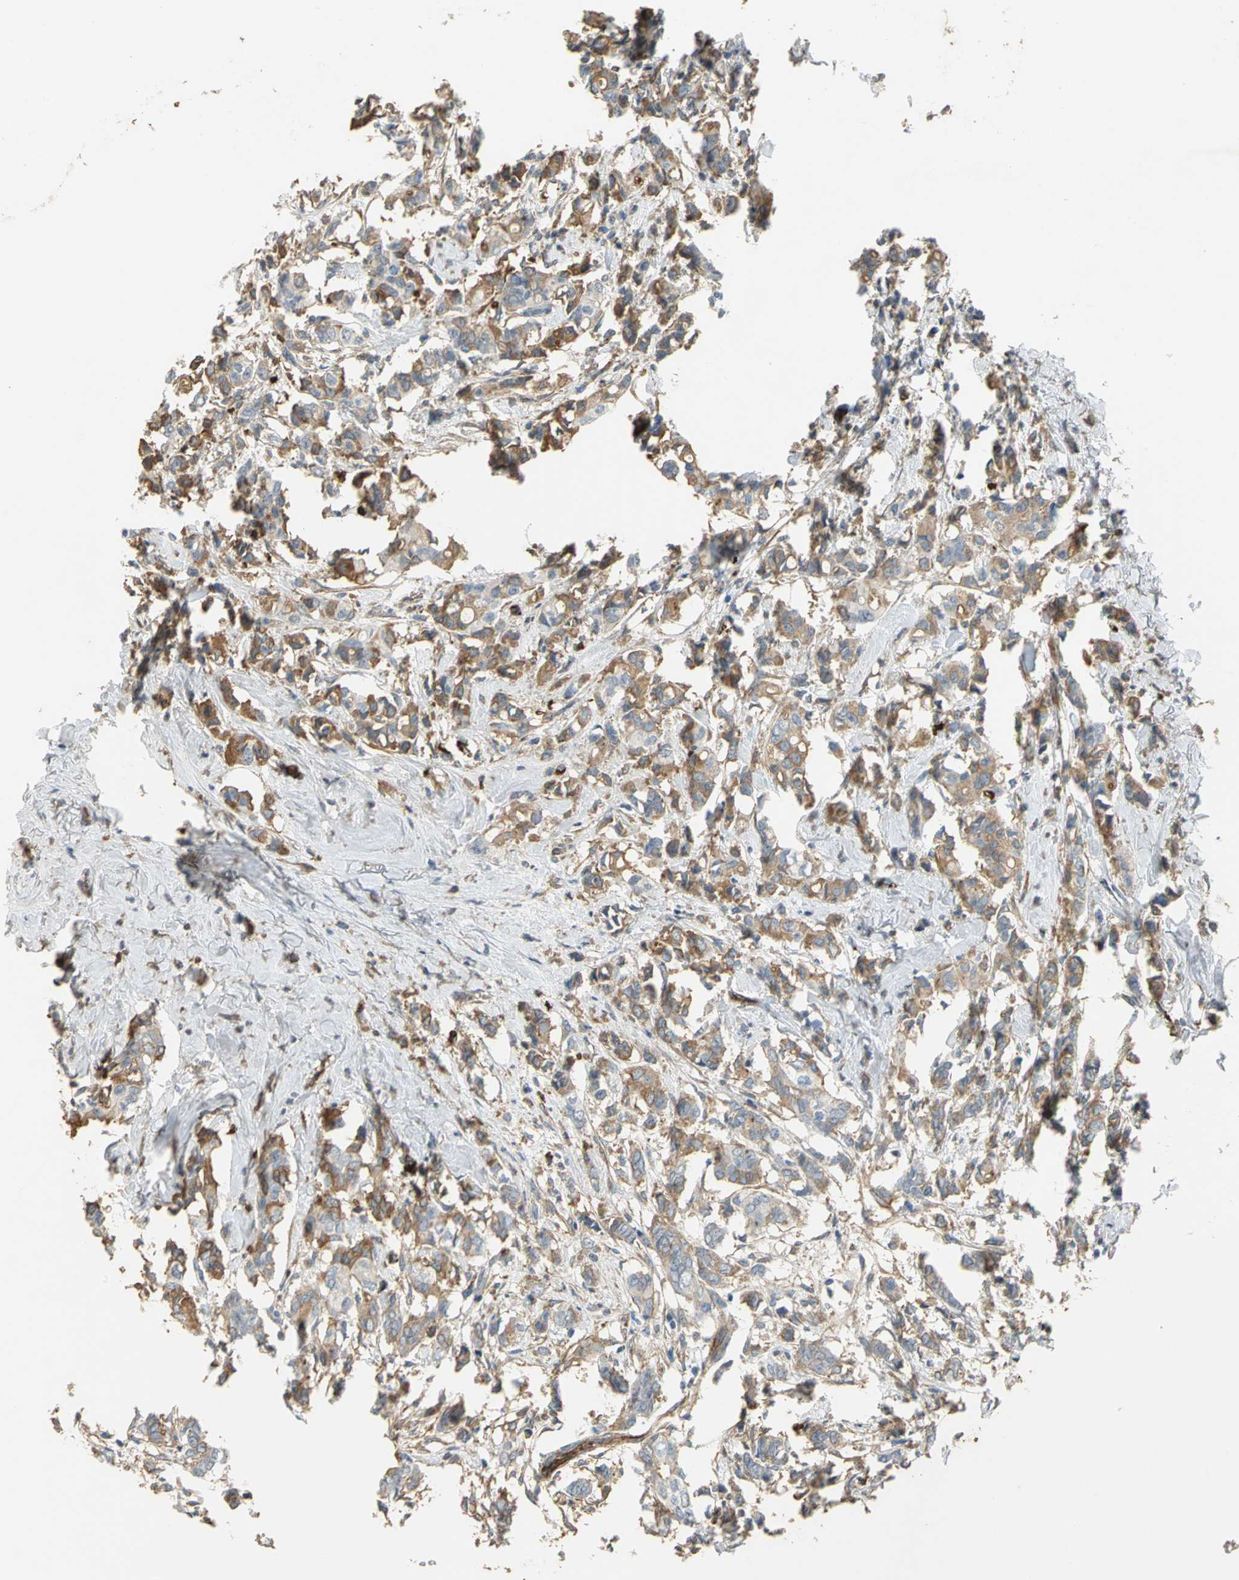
{"staining": {"intensity": "moderate", "quantity": ">75%", "location": "cytoplasmic/membranous"}, "tissue": "breast cancer", "cell_type": "Tumor cells", "image_type": "cancer", "snomed": [{"axis": "morphology", "description": "Duct carcinoma"}, {"axis": "topography", "description": "Breast"}], "caption": "IHC (DAB) staining of breast cancer reveals moderate cytoplasmic/membranous protein expression in about >75% of tumor cells.", "gene": "TREM1", "patient": {"sex": "female", "age": 84}}